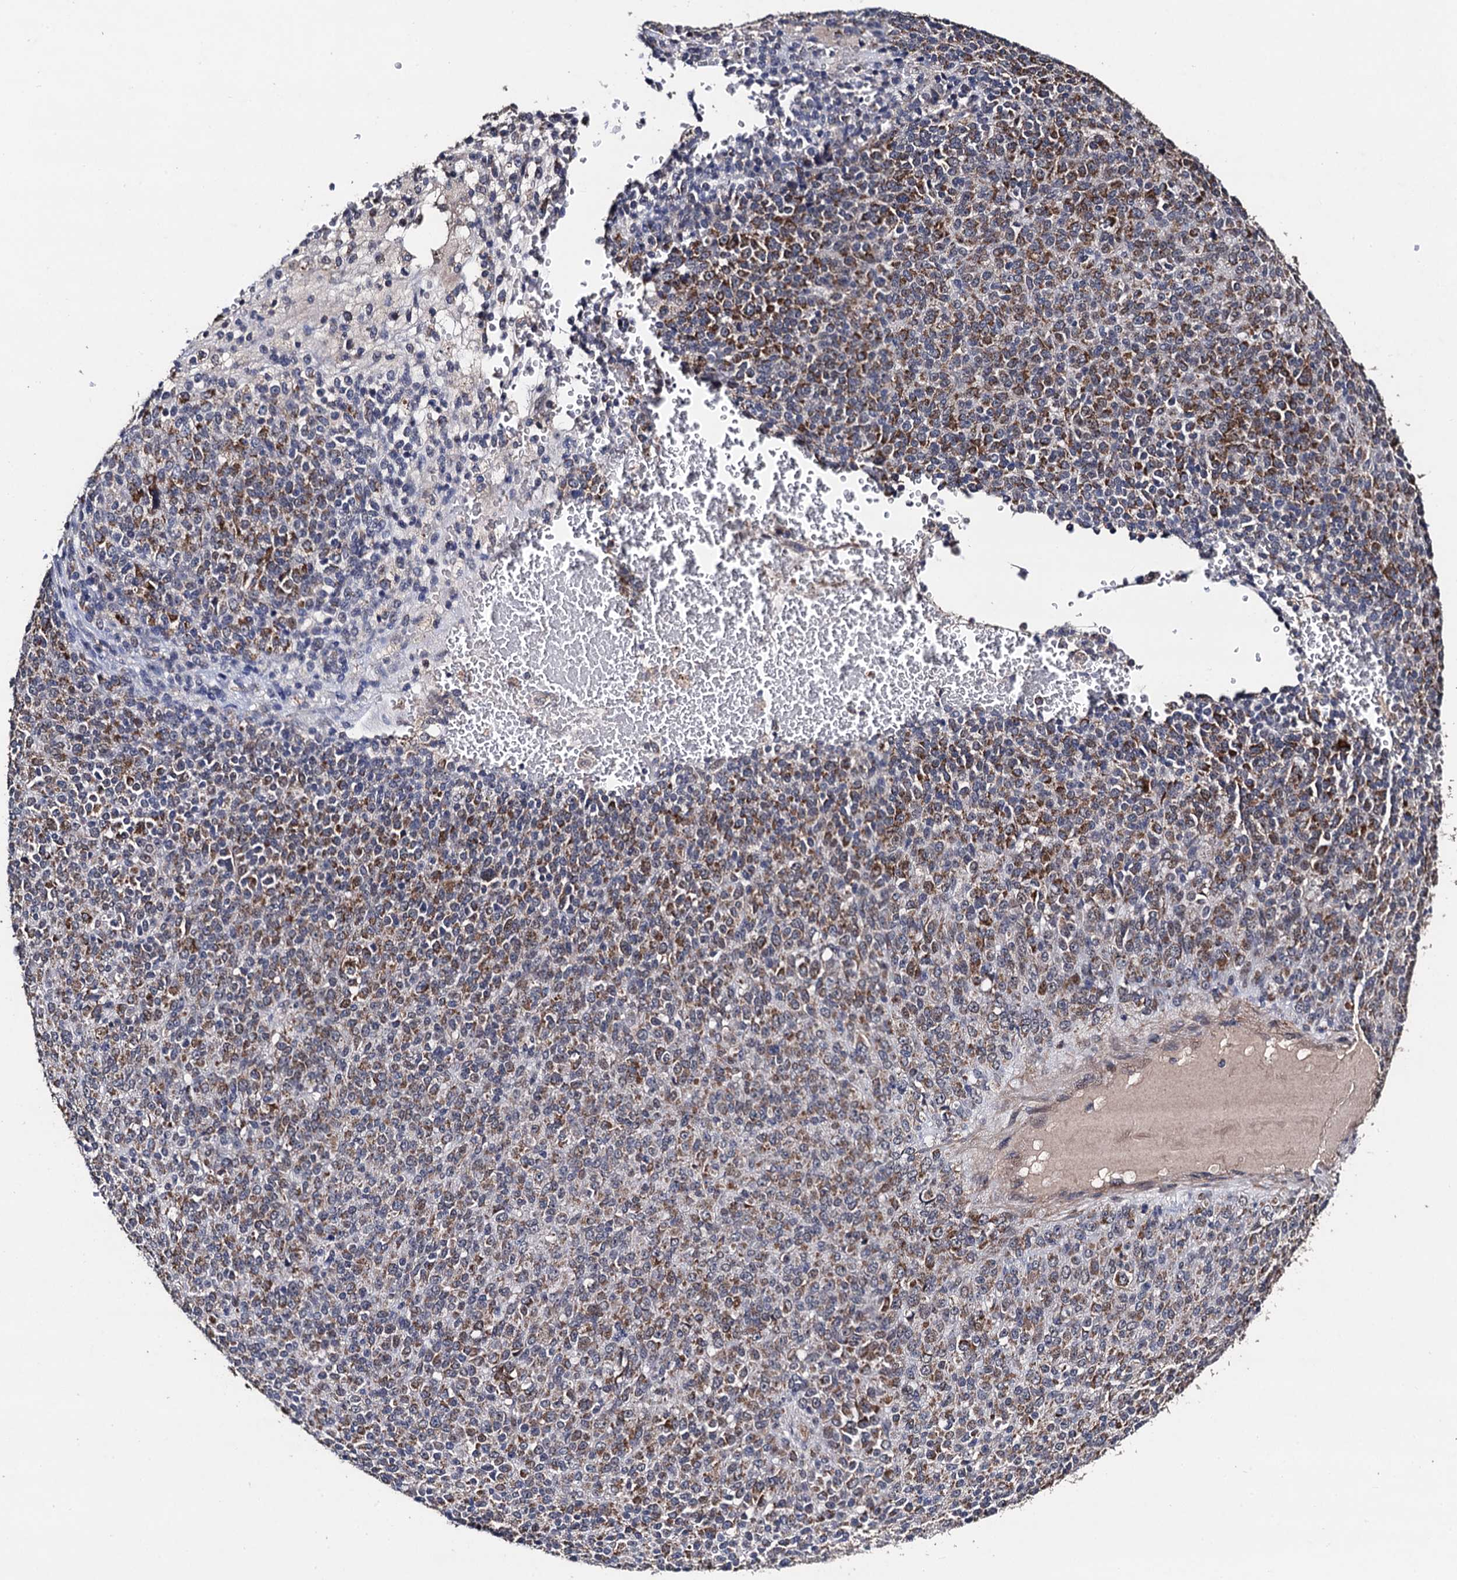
{"staining": {"intensity": "moderate", "quantity": ">75%", "location": "cytoplasmic/membranous"}, "tissue": "melanoma", "cell_type": "Tumor cells", "image_type": "cancer", "snomed": [{"axis": "morphology", "description": "Malignant melanoma, Metastatic site"}, {"axis": "topography", "description": "Brain"}], "caption": "Protein expression analysis of malignant melanoma (metastatic site) demonstrates moderate cytoplasmic/membranous positivity in about >75% of tumor cells. The staining was performed using DAB (3,3'-diaminobenzidine) to visualize the protein expression in brown, while the nuclei were stained in blue with hematoxylin (Magnification: 20x).", "gene": "PPTC7", "patient": {"sex": "female", "age": 56}}